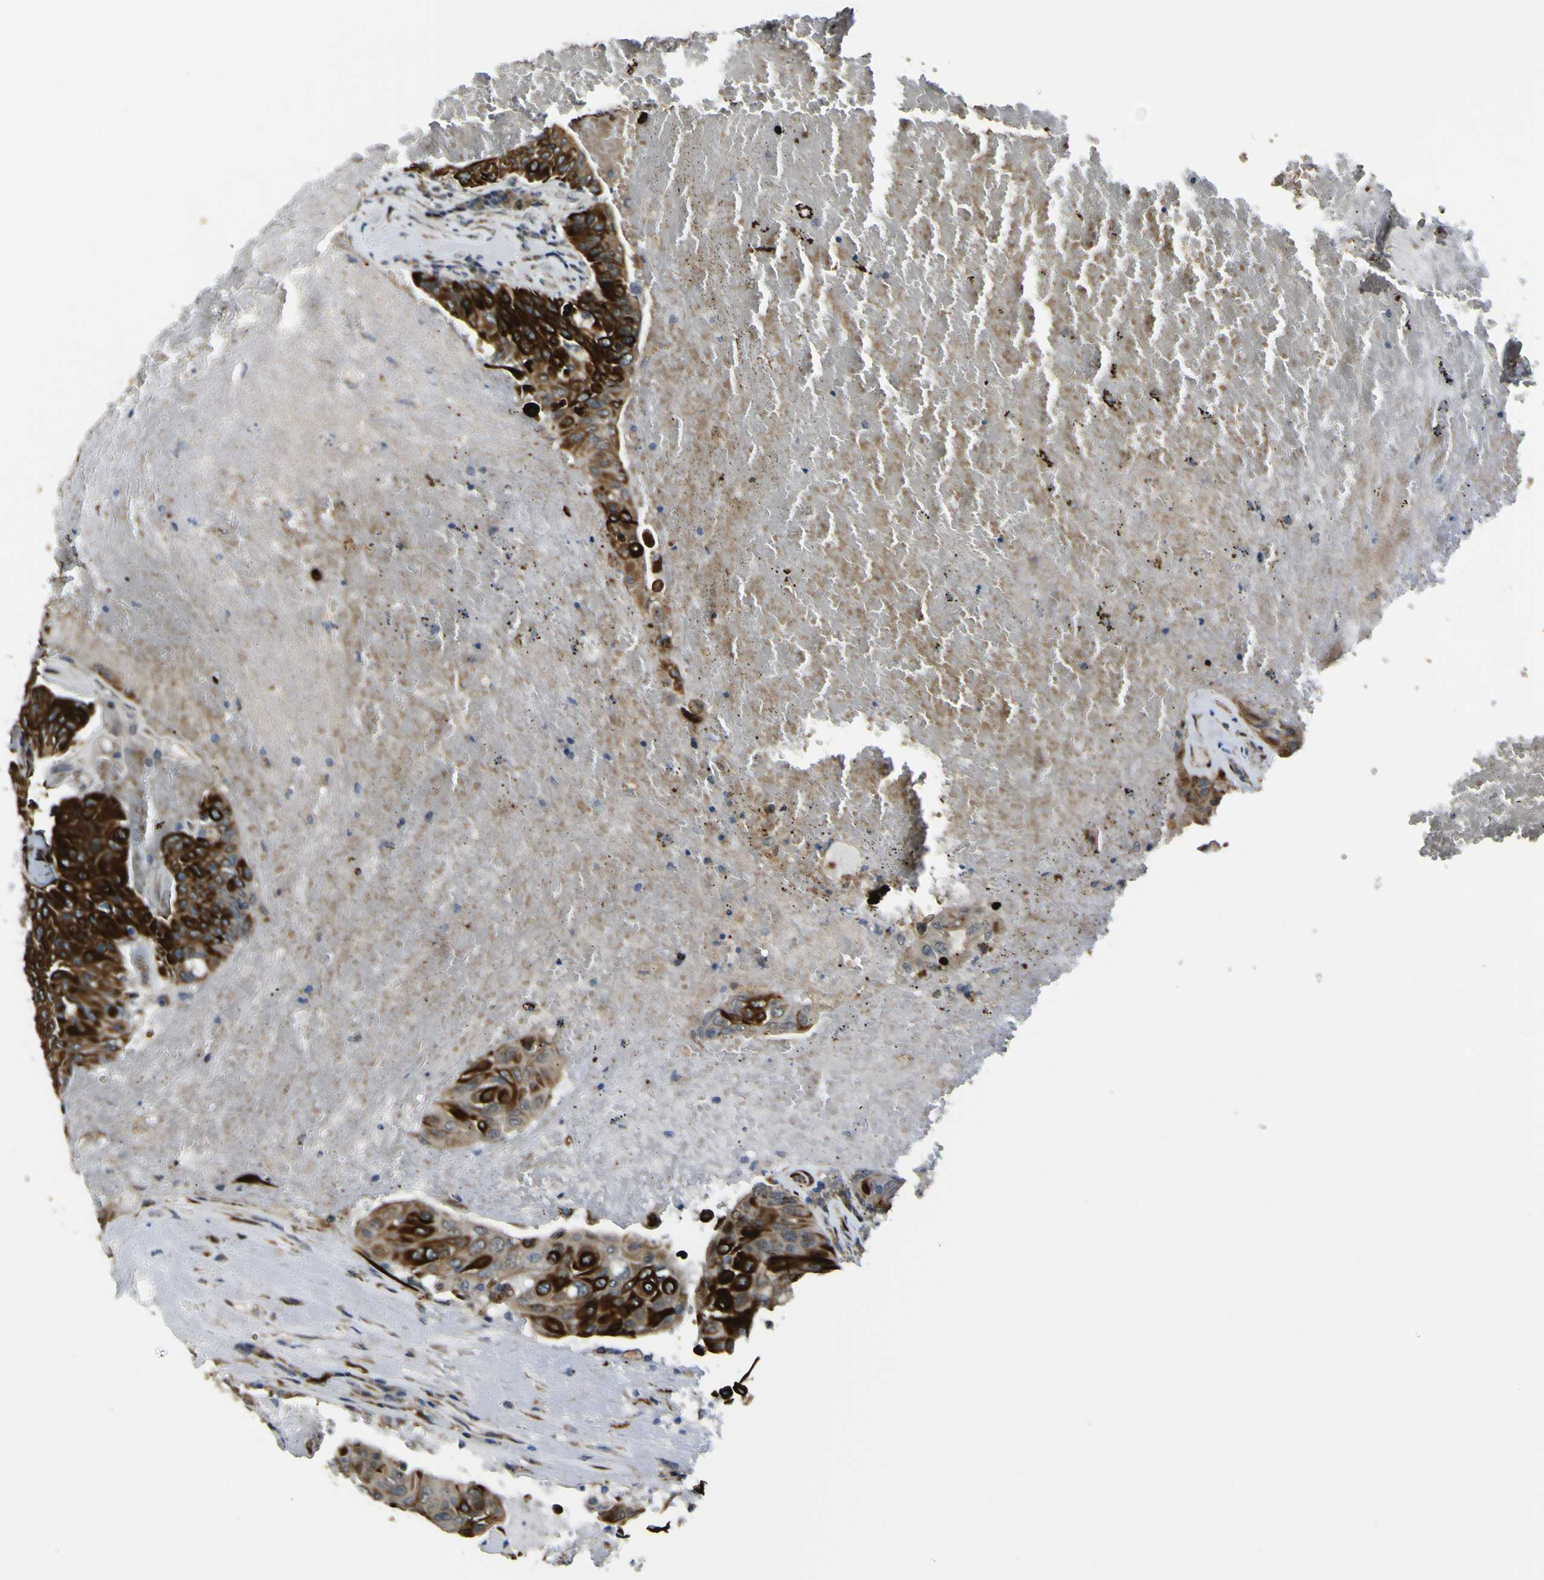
{"staining": {"intensity": "strong", "quantity": ">75%", "location": "cytoplasmic/membranous"}, "tissue": "urothelial cancer", "cell_type": "Tumor cells", "image_type": "cancer", "snomed": [{"axis": "morphology", "description": "Urothelial carcinoma, High grade"}, {"axis": "topography", "description": "Urinary bladder"}], "caption": "An immunohistochemistry image of tumor tissue is shown. Protein staining in brown highlights strong cytoplasmic/membranous positivity in urothelial cancer within tumor cells.", "gene": "LBHD1", "patient": {"sex": "male", "age": 66}}